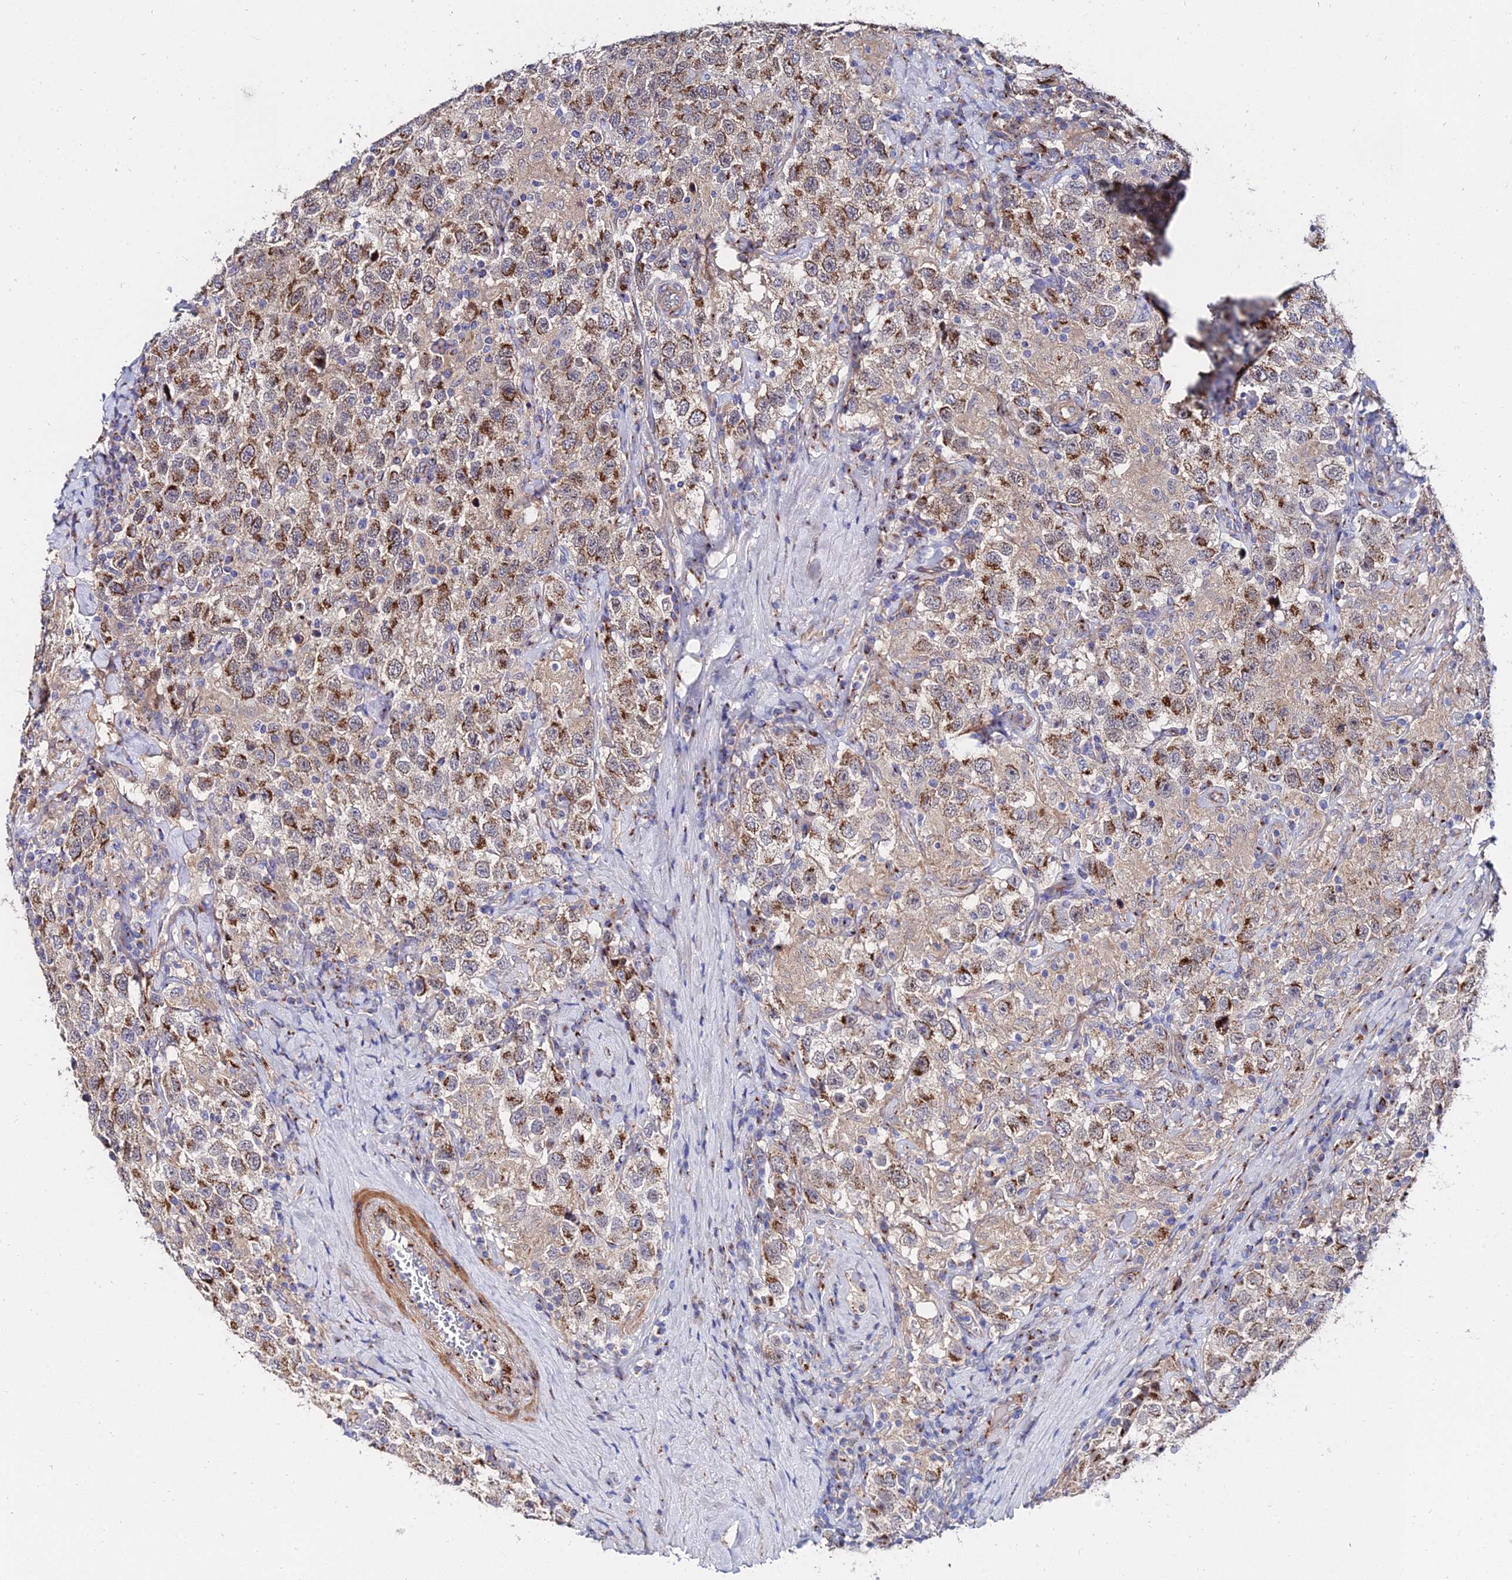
{"staining": {"intensity": "moderate", "quantity": ">75%", "location": "cytoplasmic/membranous"}, "tissue": "testis cancer", "cell_type": "Tumor cells", "image_type": "cancer", "snomed": [{"axis": "morphology", "description": "Seminoma, NOS"}, {"axis": "topography", "description": "Testis"}], "caption": "Immunohistochemical staining of testis cancer reveals moderate cytoplasmic/membranous protein staining in about >75% of tumor cells.", "gene": "BORCS8", "patient": {"sex": "male", "age": 41}}